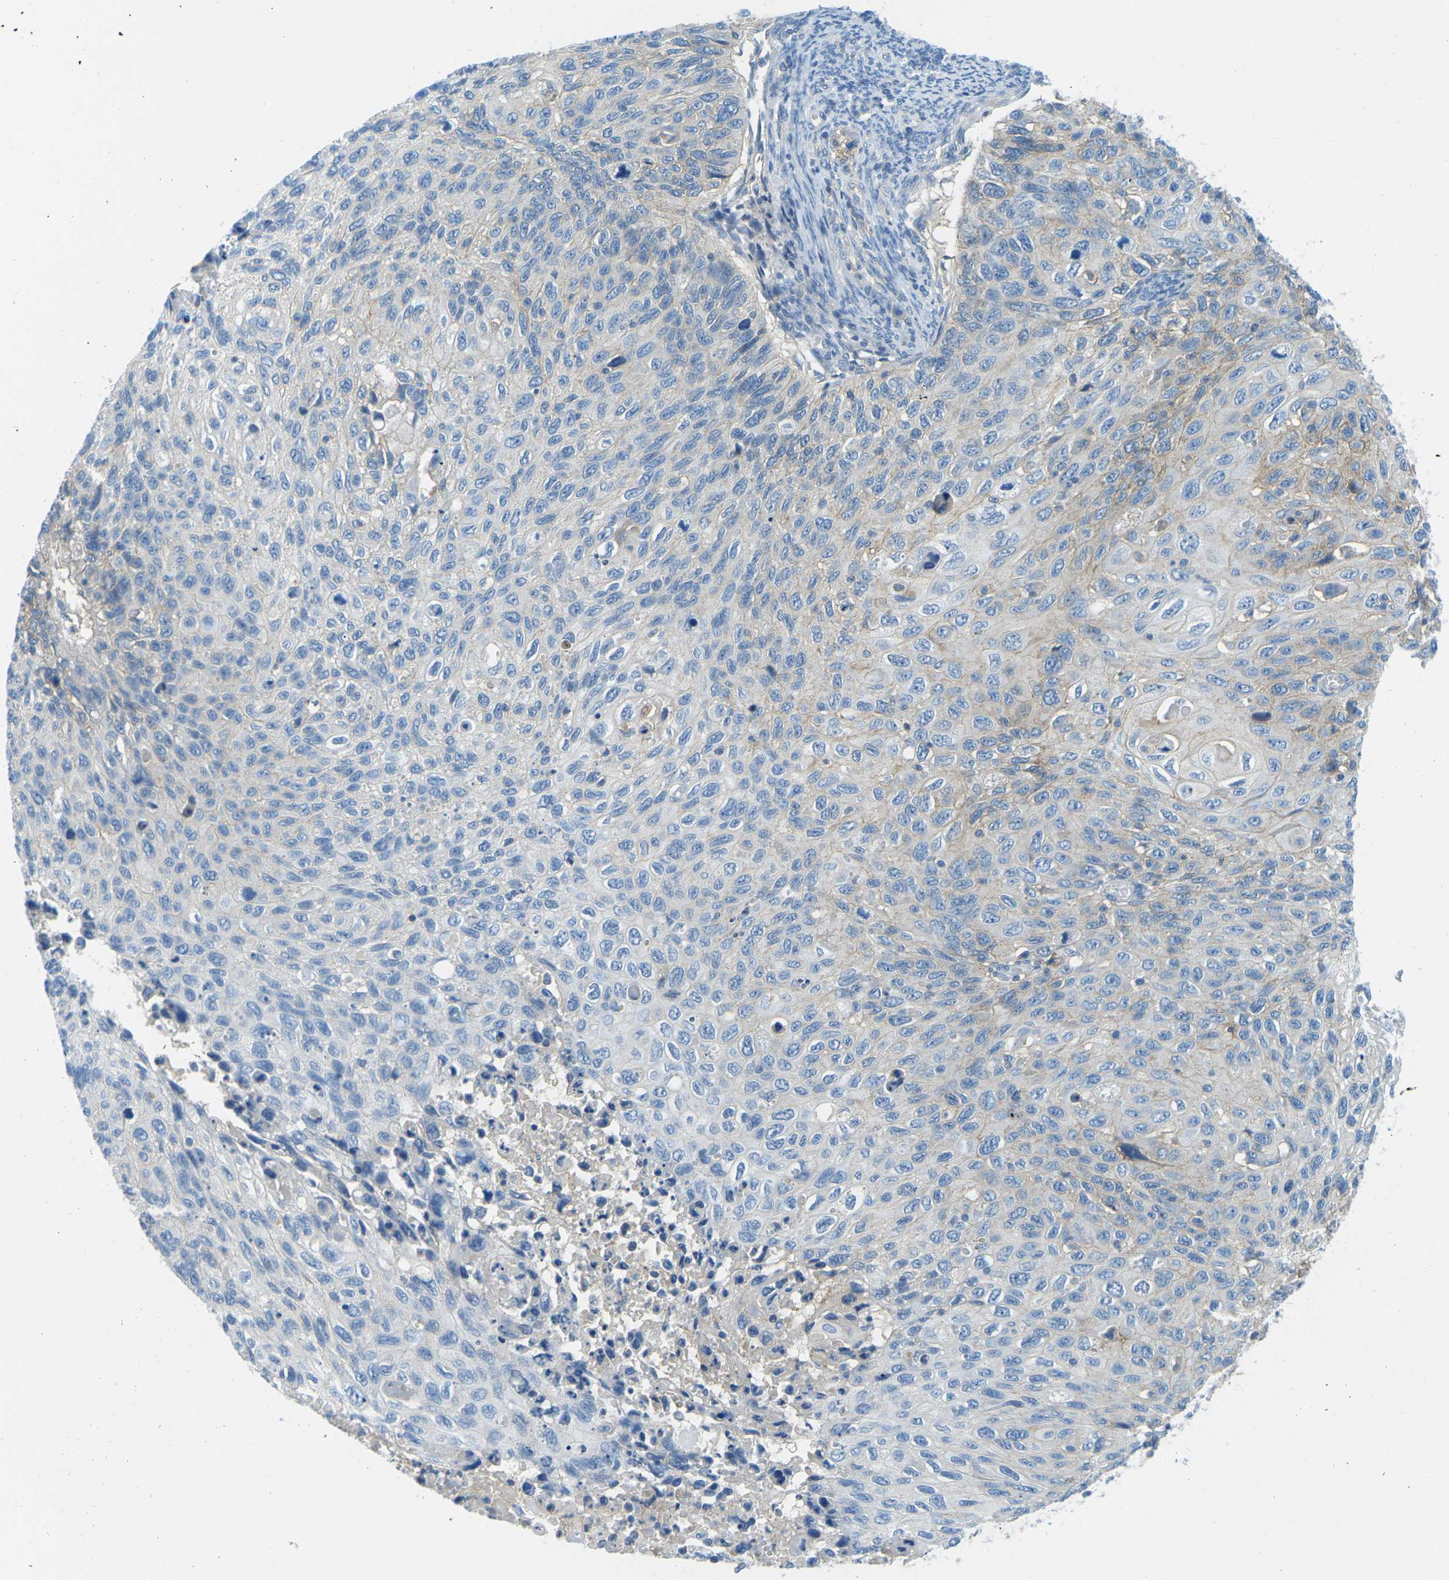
{"staining": {"intensity": "weak", "quantity": "<25%", "location": "cytoplasmic/membranous"}, "tissue": "cervical cancer", "cell_type": "Tumor cells", "image_type": "cancer", "snomed": [{"axis": "morphology", "description": "Squamous cell carcinoma, NOS"}, {"axis": "topography", "description": "Cervix"}], "caption": "High power microscopy histopathology image of an IHC photomicrograph of cervical squamous cell carcinoma, revealing no significant expression in tumor cells. Nuclei are stained in blue.", "gene": "CD47", "patient": {"sex": "female", "age": 70}}